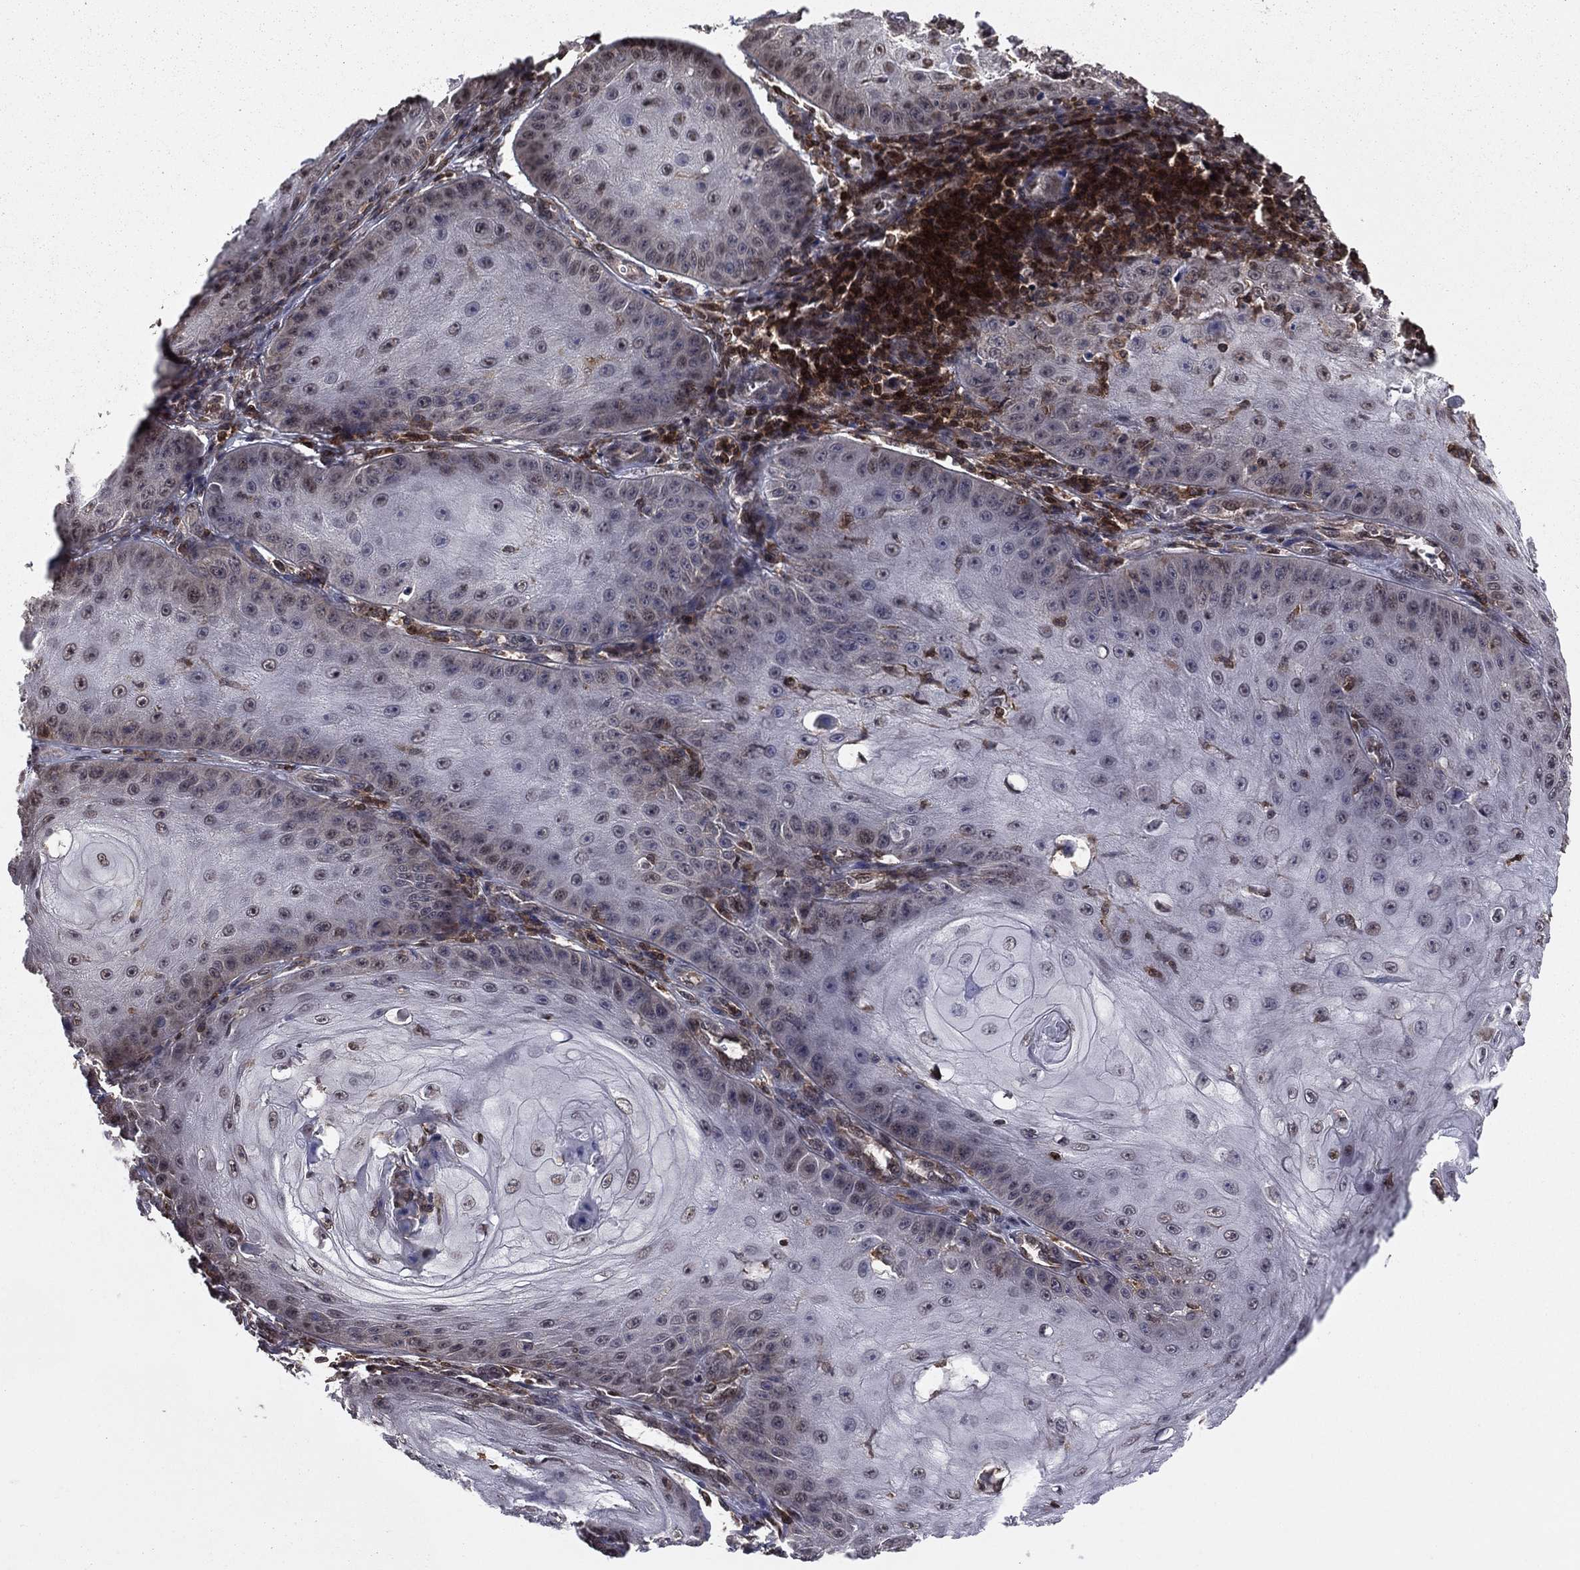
{"staining": {"intensity": "moderate", "quantity": "<25%", "location": "nuclear"}, "tissue": "skin cancer", "cell_type": "Tumor cells", "image_type": "cancer", "snomed": [{"axis": "morphology", "description": "Squamous cell carcinoma, NOS"}, {"axis": "topography", "description": "Skin"}], "caption": "DAB (3,3'-diaminobenzidine) immunohistochemical staining of squamous cell carcinoma (skin) demonstrates moderate nuclear protein staining in approximately <25% of tumor cells. The staining was performed using DAB (3,3'-diaminobenzidine) to visualize the protein expression in brown, while the nuclei were stained in blue with hematoxylin (Magnification: 20x).", "gene": "SSX2IP", "patient": {"sex": "male", "age": 70}}